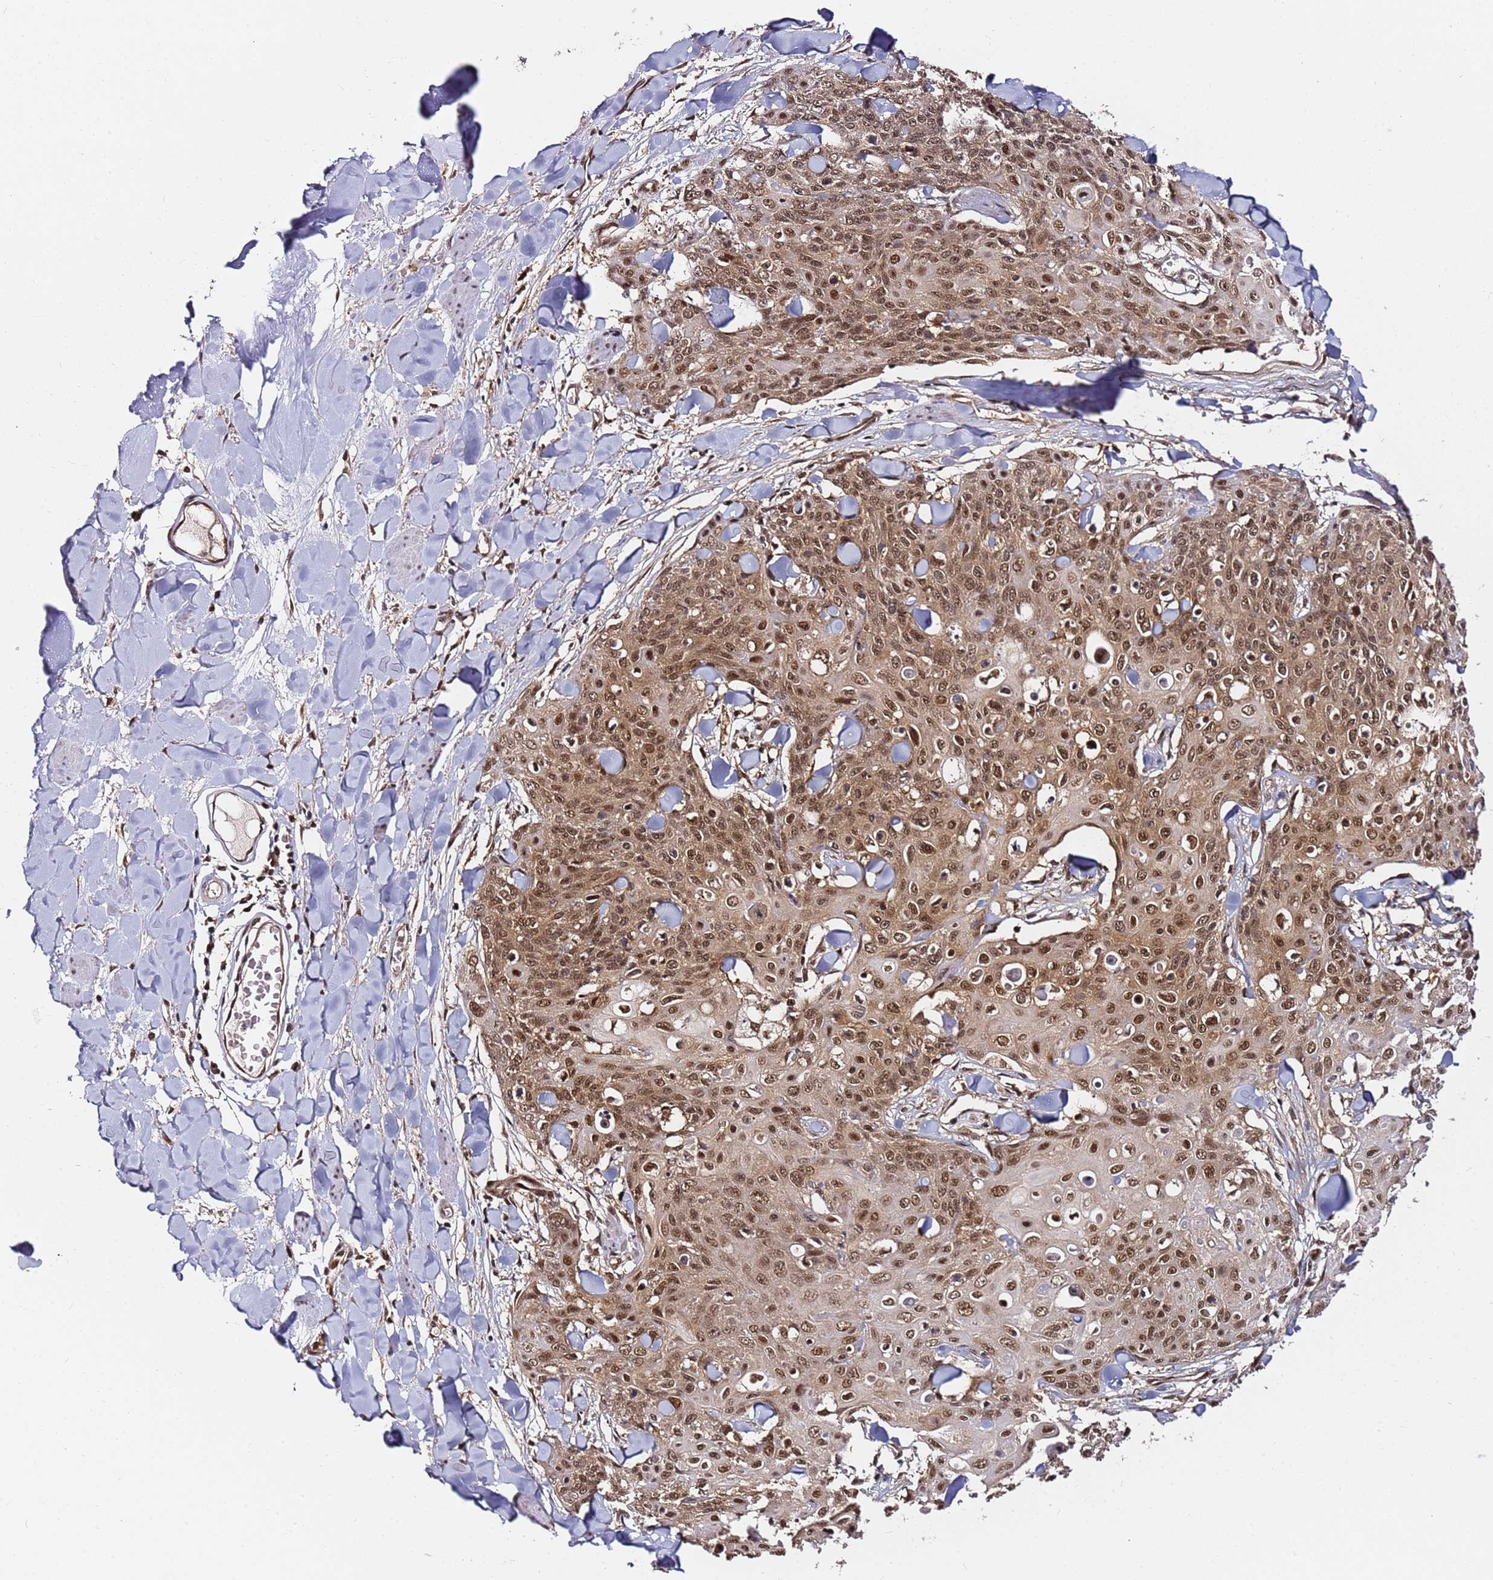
{"staining": {"intensity": "moderate", "quantity": ">75%", "location": "cytoplasmic/membranous,nuclear"}, "tissue": "skin cancer", "cell_type": "Tumor cells", "image_type": "cancer", "snomed": [{"axis": "morphology", "description": "Squamous cell carcinoma, NOS"}, {"axis": "topography", "description": "Skin"}, {"axis": "topography", "description": "Vulva"}], "caption": "DAB (3,3'-diaminobenzidine) immunohistochemical staining of human skin cancer shows moderate cytoplasmic/membranous and nuclear protein staining in approximately >75% of tumor cells.", "gene": "RGS18", "patient": {"sex": "female", "age": 85}}